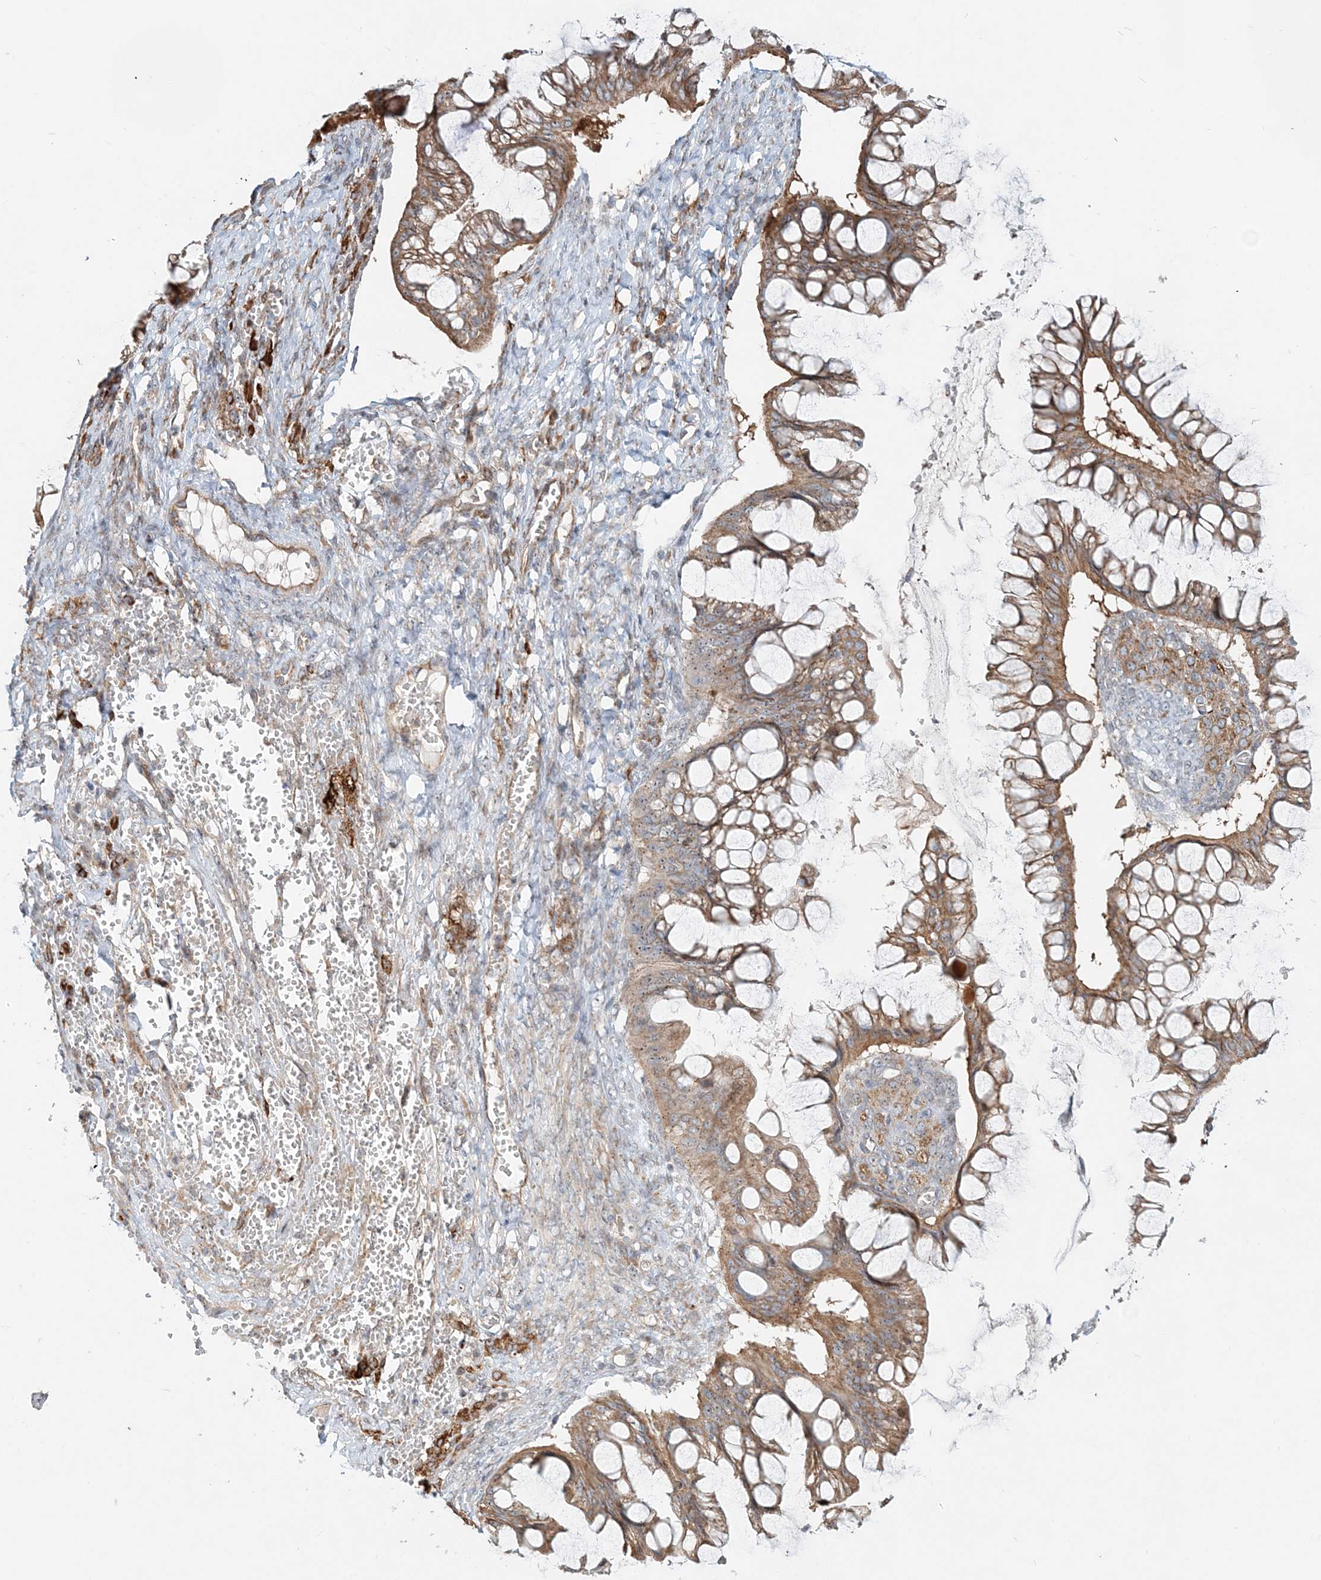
{"staining": {"intensity": "moderate", "quantity": ">75%", "location": "cytoplasmic/membranous"}, "tissue": "ovarian cancer", "cell_type": "Tumor cells", "image_type": "cancer", "snomed": [{"axis": "morphology", "description": "Cystadenocarcinoma, mucinous, NOS"}, {"axis": "topography", "description": "Ovary"}], "caption": "There is medium levels of moderate cytoplasmic/membranous expression in tumor cells of ovarian mucinous cystadenocarcinoma, as demonstrated by immunohistochemical staining (brown color).", "gene": "CXXC5", "patient": {"sex": "female", "age": 73}}